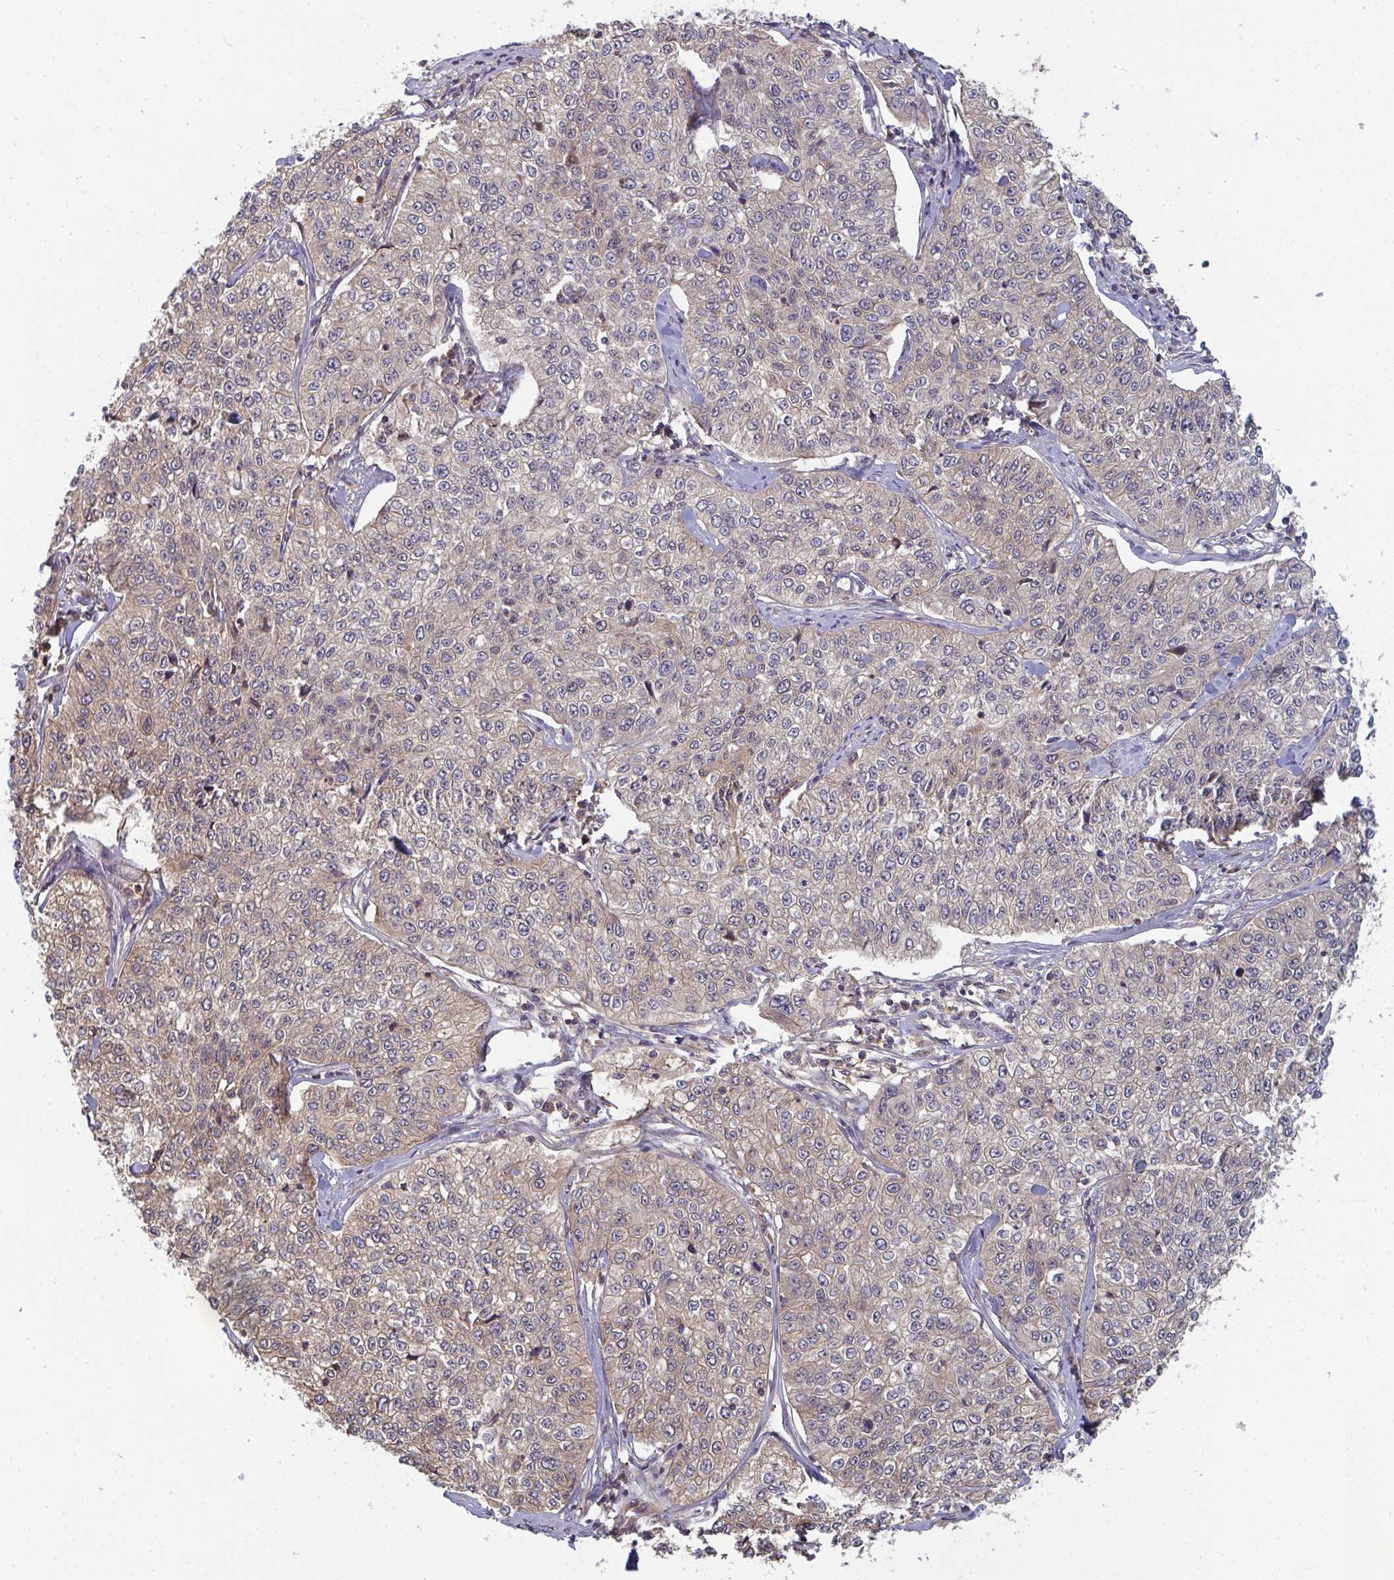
{"staining": {"intensity": "weak", "quantity": "25%-75%", "location": "cytoplasmic/membranous,nuclear"}, "tissue": "cervical cancer", "cell_type": "Tumor cells", "image_type": "cancer", "snomed": [{"axis": "morphology", "description": "Squamous cell carcinoma, NOS"}, {"axis": "topography", "description": "Cervix"}], "caption": "Immunohistochemical staining of human squamous cell carcinoma (cervical) displays low levels of weak cytoplasmic/membranous and nuclear staining in about 25%-75% of tumor cells.", "gene": "TTC9C", "patient": {"sex": "female", "age": 35}}